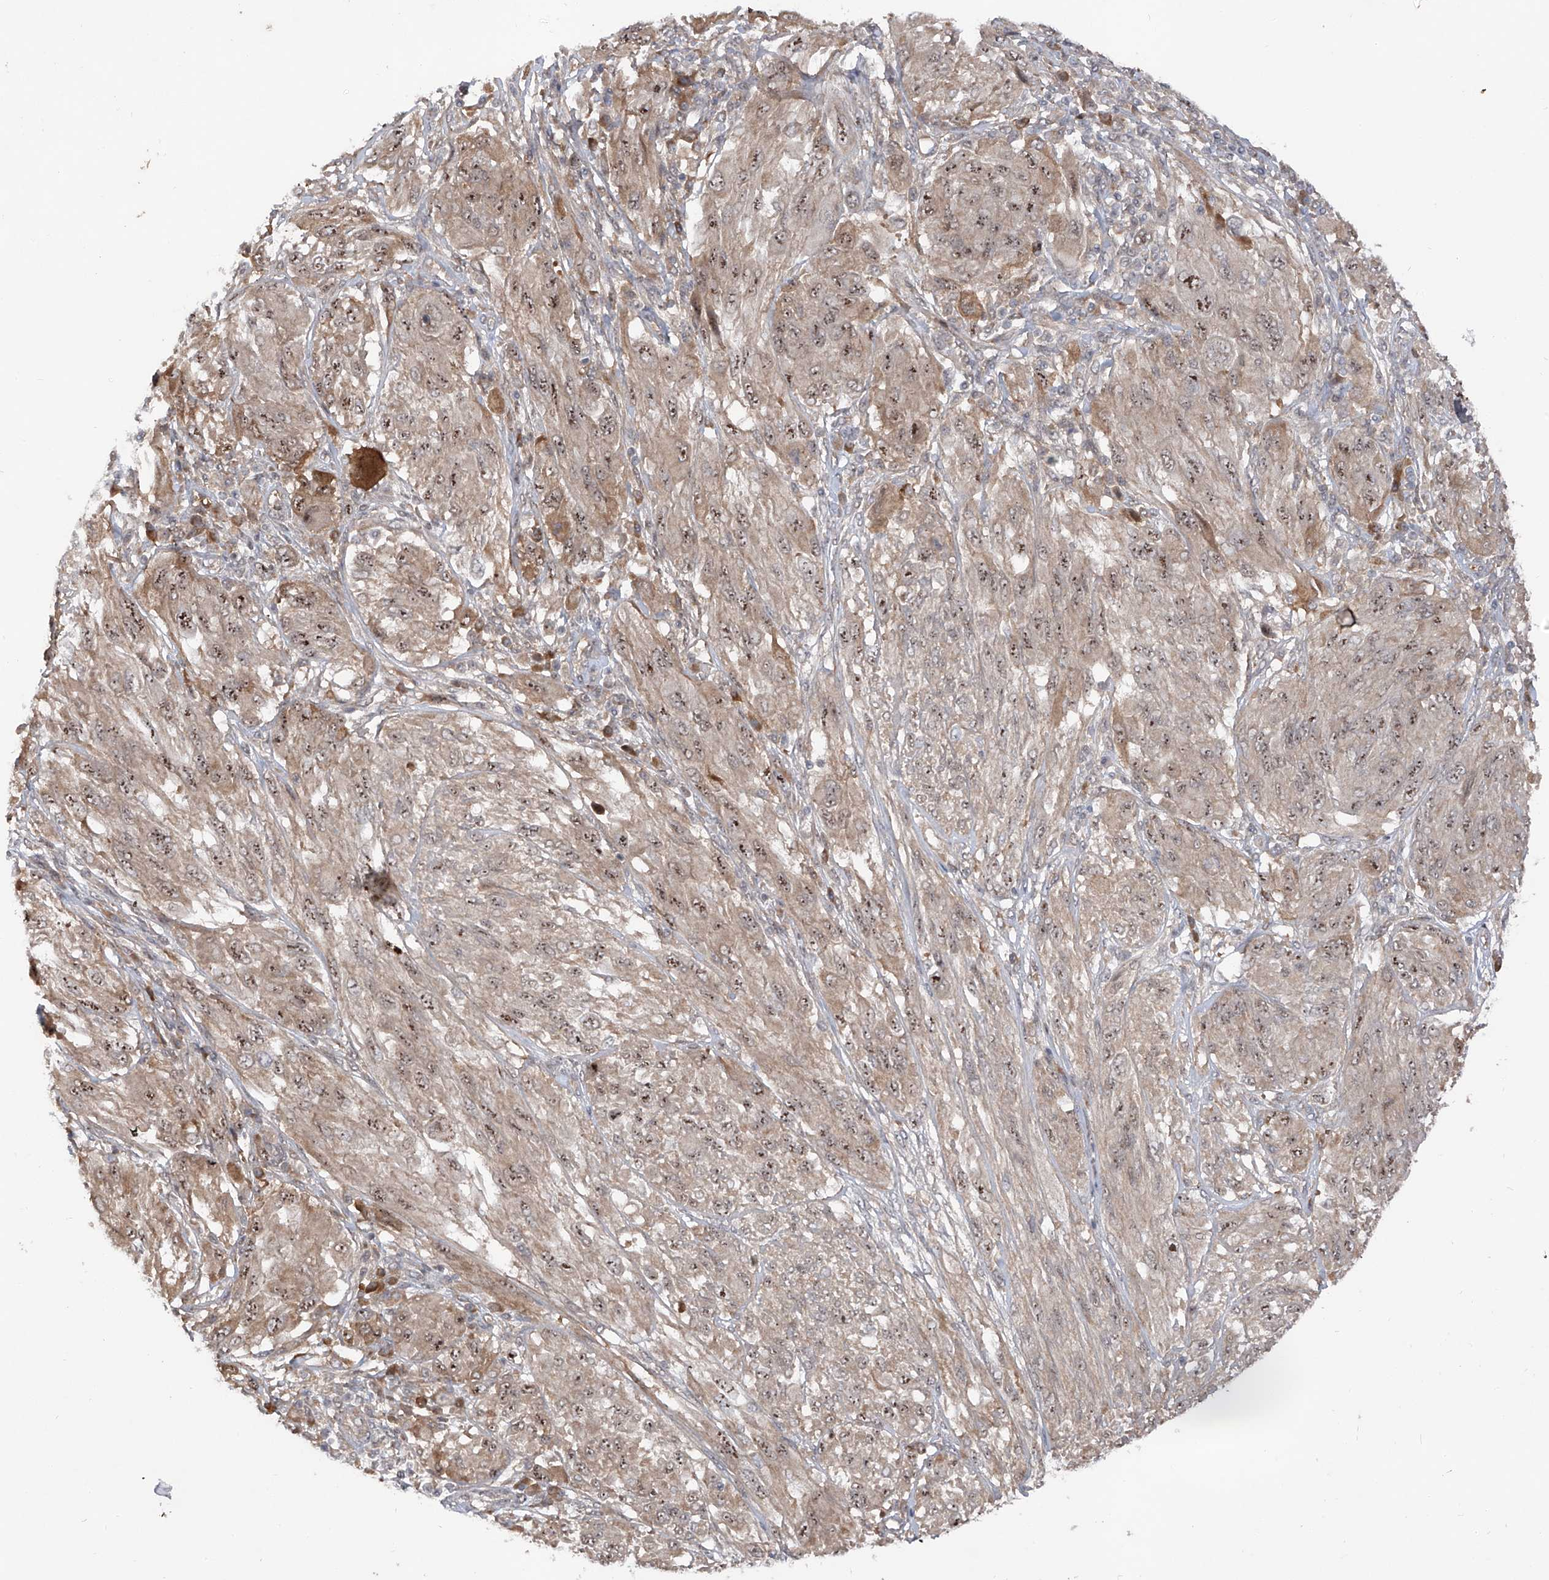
{"staining": {"intensity": "moderate", "quantity": ">75%", "location": "nuclear"}, "tissue": "melanoma", "cell_type": "Tumor cells", "image_type": "cancer", "snomed": [{"axis": "morphology", "description": "Malignant melanoma, NOS"}, {"axis": "topography", "description": "Skin"}], "caption": "Immunohistochemistry of human malignant melanoma exhibits medium levels of moderate nuclear staining in approximately >75% of tumor cells.", "gene": "FAM135A", "patient": {"sex": "female", "age": 91}}